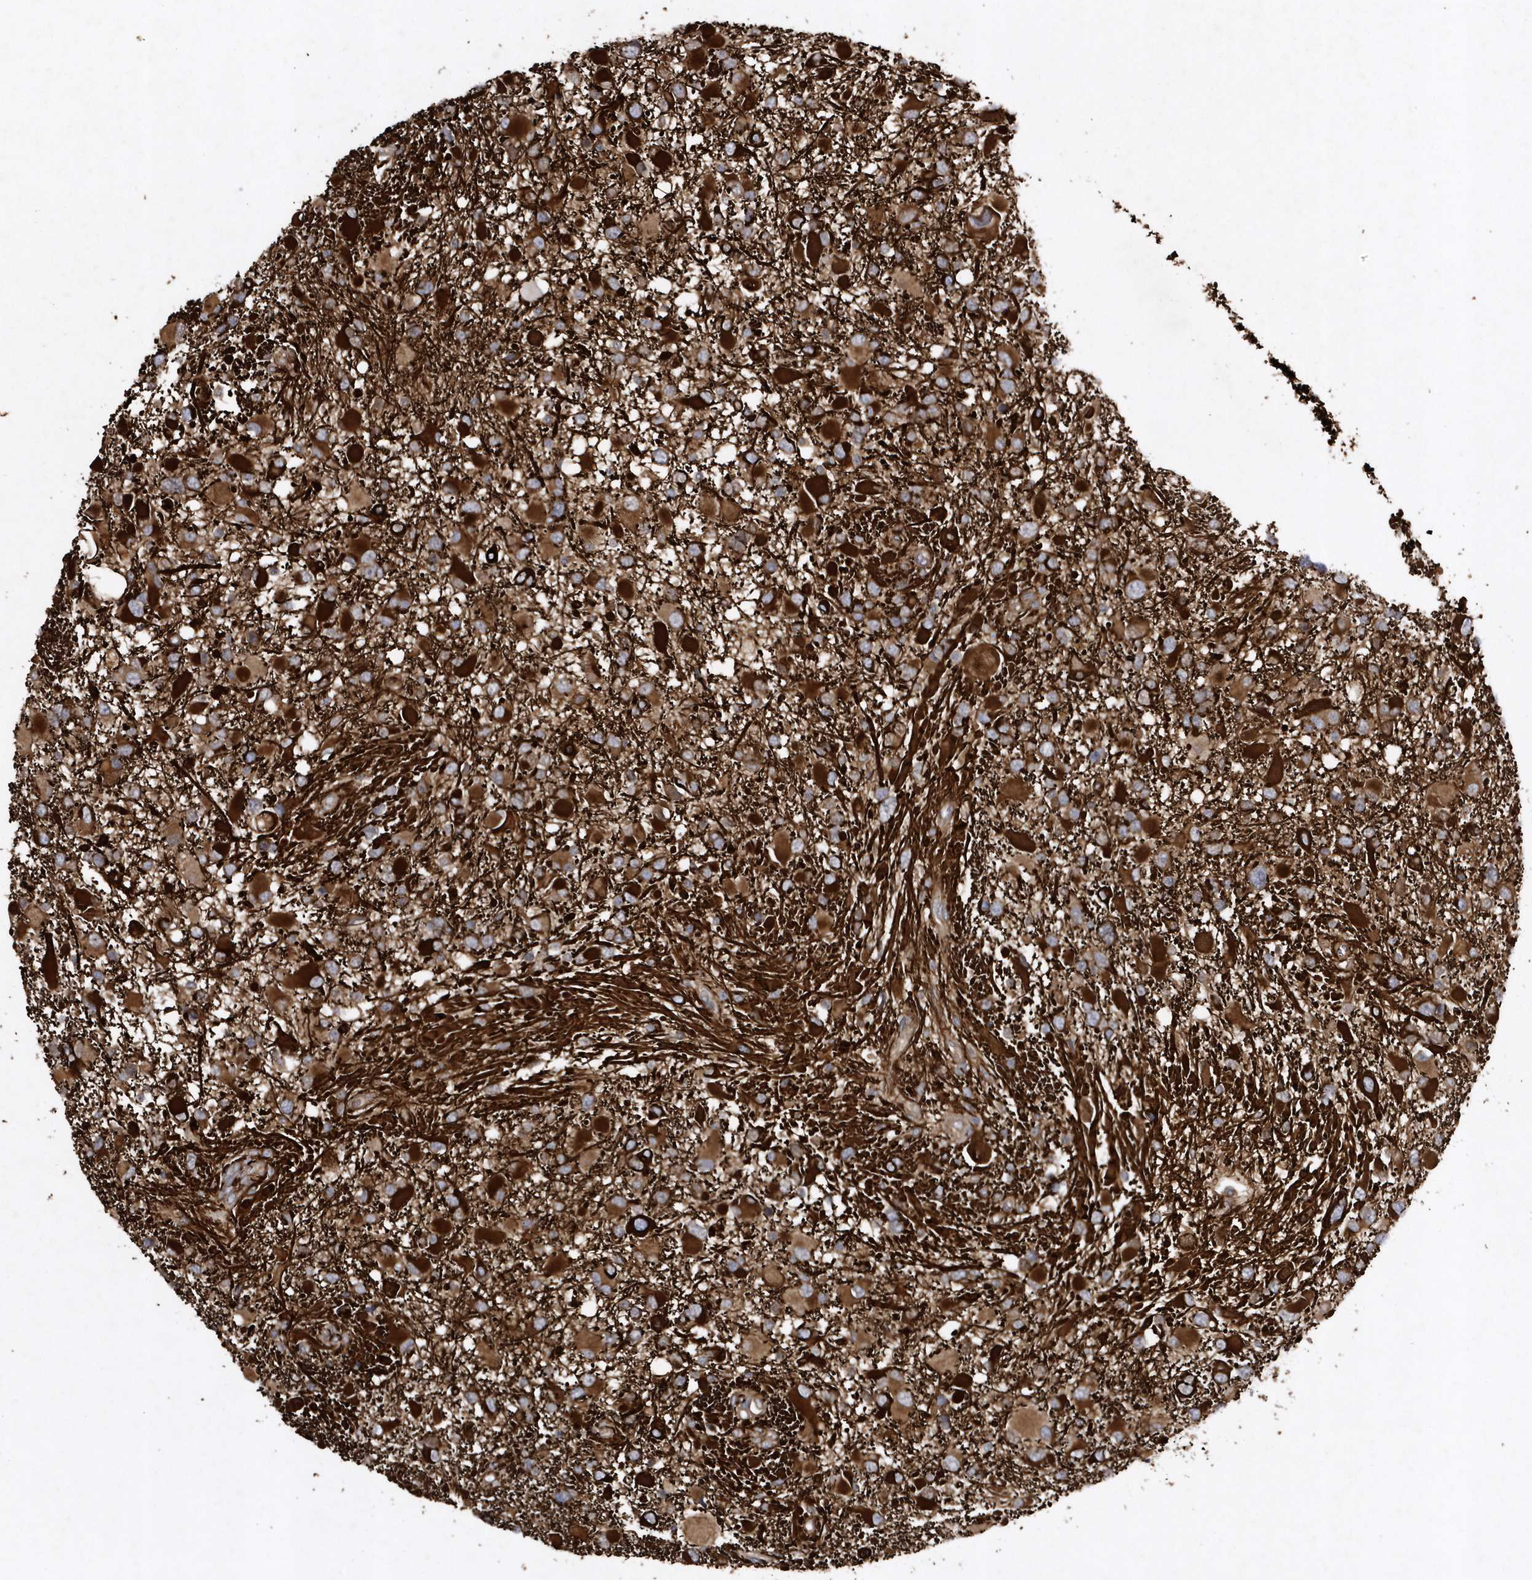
{"staining": {"intensity": "strong", "quantity": ">75%", "location": "cytoplasmic/membranous"}, "tissue": "glioma", "cell_type": "Tumor cells", "image_type": "cancer", "snomed": [{"axis": "morphology", "description": "Glioma, malignant, High grade"}, {"axis": "topography", "description": "Brain"}], "caption": "Brown immunohistochemical staining in glioma exhibits strong cytoplasmic/membranous positivity in about >75% of tumor cells. The staining was performed using DAB, with brown indicating positive protein expression. Nuclei are stained blue with hematoxylin.", "gene": "PAICS", "patient": {"sex": "male", "age": 53}}